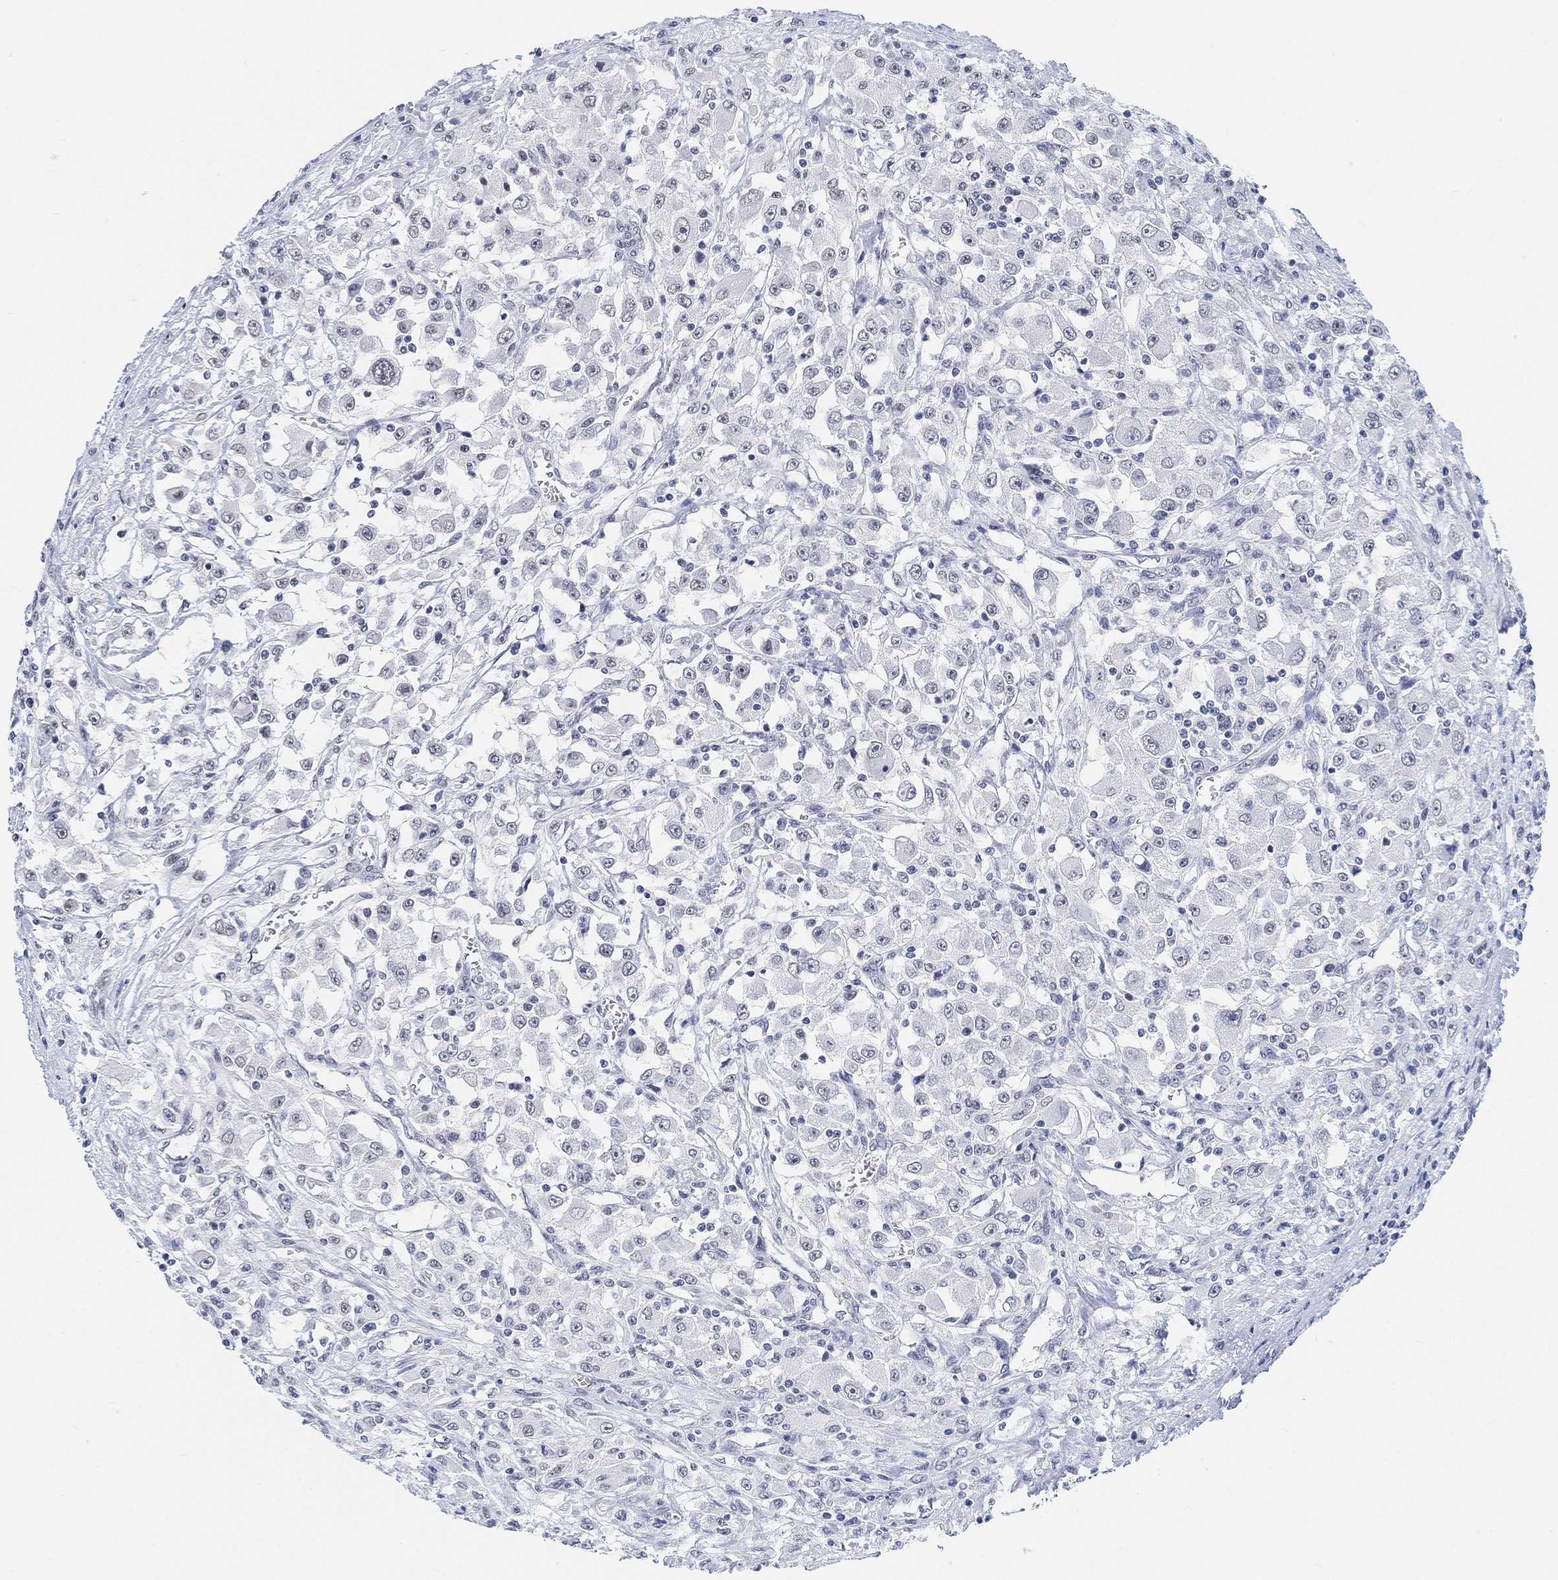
{"staining": {"intensity": "negative", "quantity": "none", "location": "none"}, "tissue": "renal cancer", "cell_type": "Tumor cells", "image_type": "cancer", "snomed": [{"axis": "morphology", "description": "Adenocarcinoma, NOS"}, {"axis": "topography", "description": "Kidney"}], "caption": "This is an immunohistochemistry image of renal cancer. There is no expression in tumor cells.", "gene": "PURG", "patient": {"sex": "female", "age": 67}}